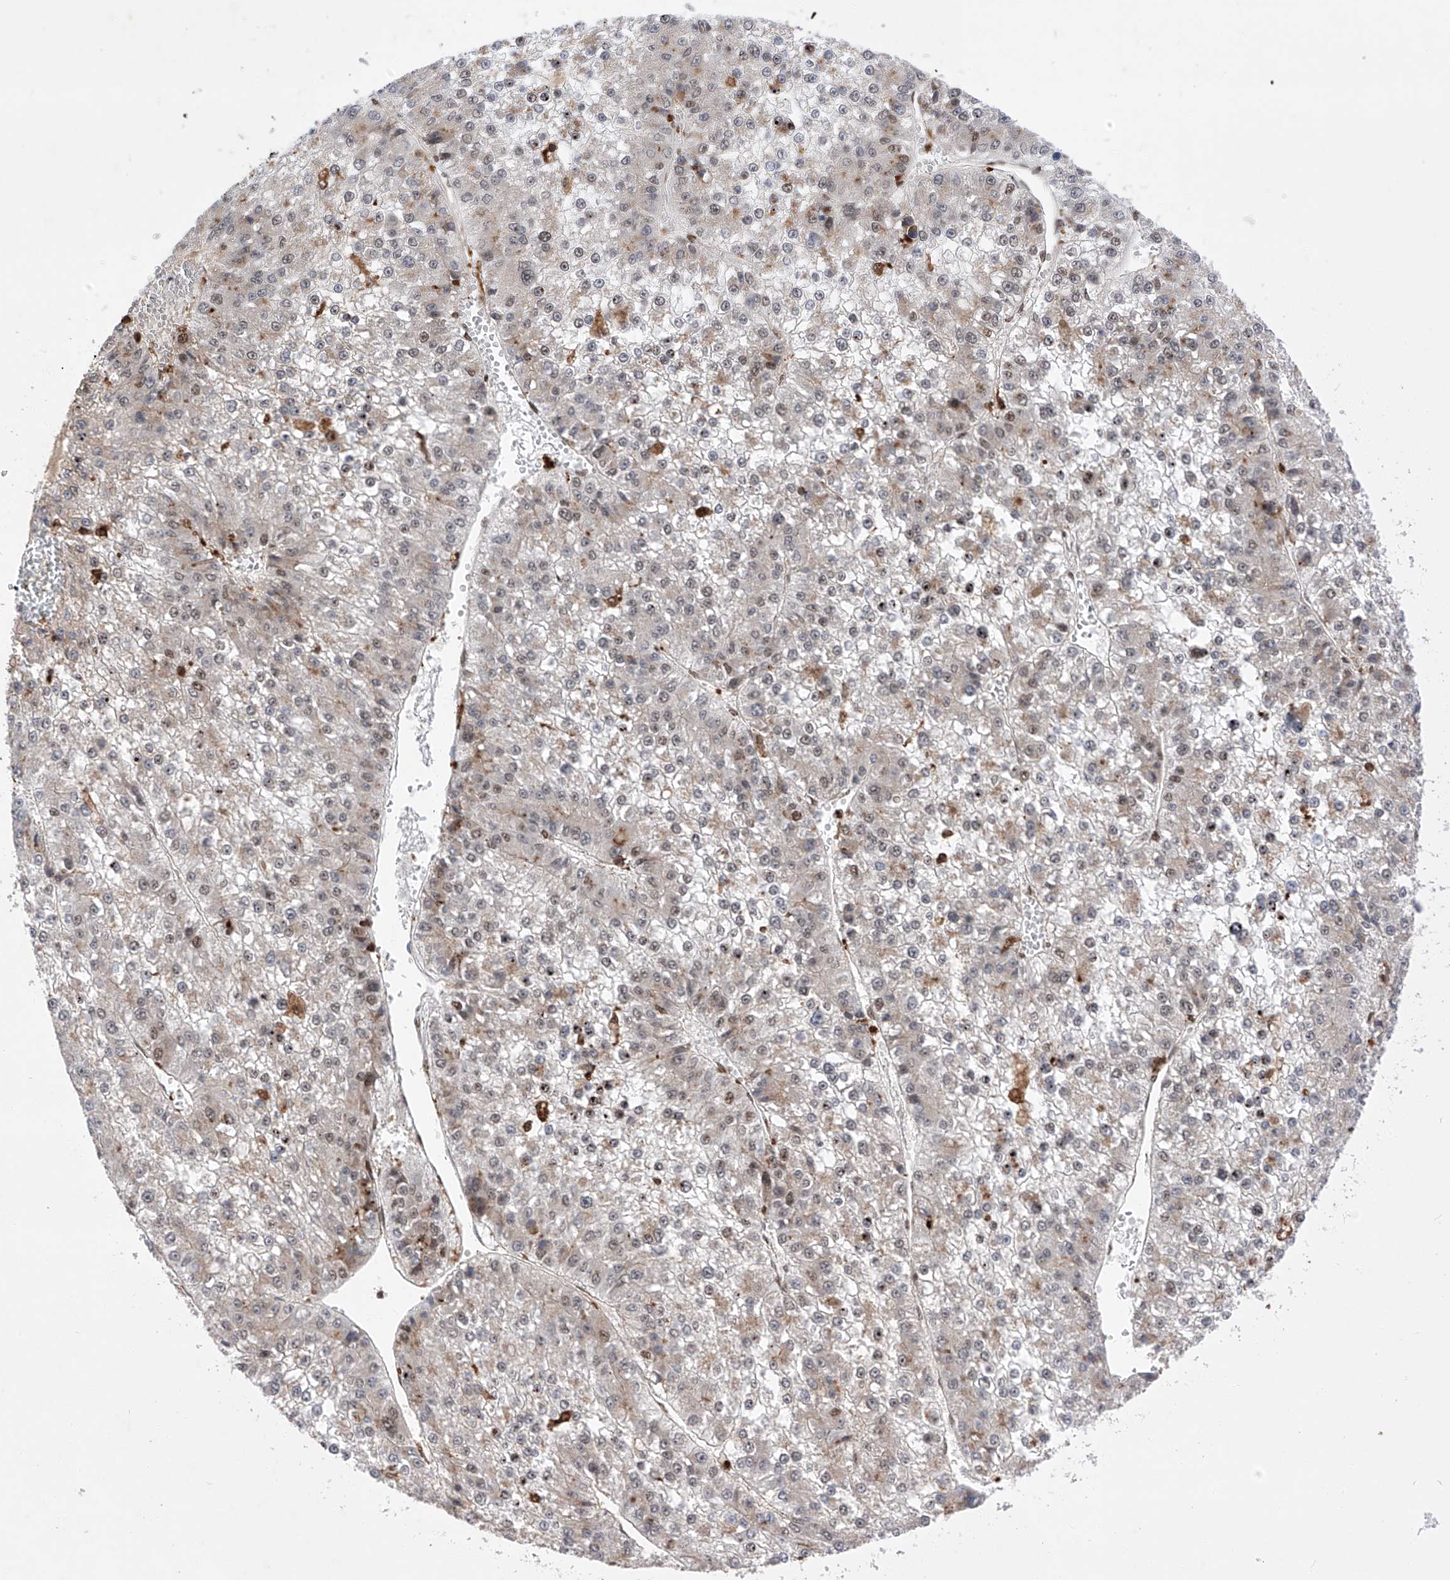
{"staining": {"intensity": "weak", "quantity": "<25%", "location": "nuclear"}, "tissue": "liver cancer", "cell_type": "Tumor cells", "image_type": "cancer", "snomed": [{"axis": "morphology", "description": "Carcinoma, Hepatocellular, NOS"}, {"axis": "topography", "description": "Liver"}], "caption": "IHC histopathology image of human liver cancer stained for a protein (brown), which exhibits no staining in tumor cells.", "gene": "ZNF280D", "patient": {"sex": "female", "age": 73}}